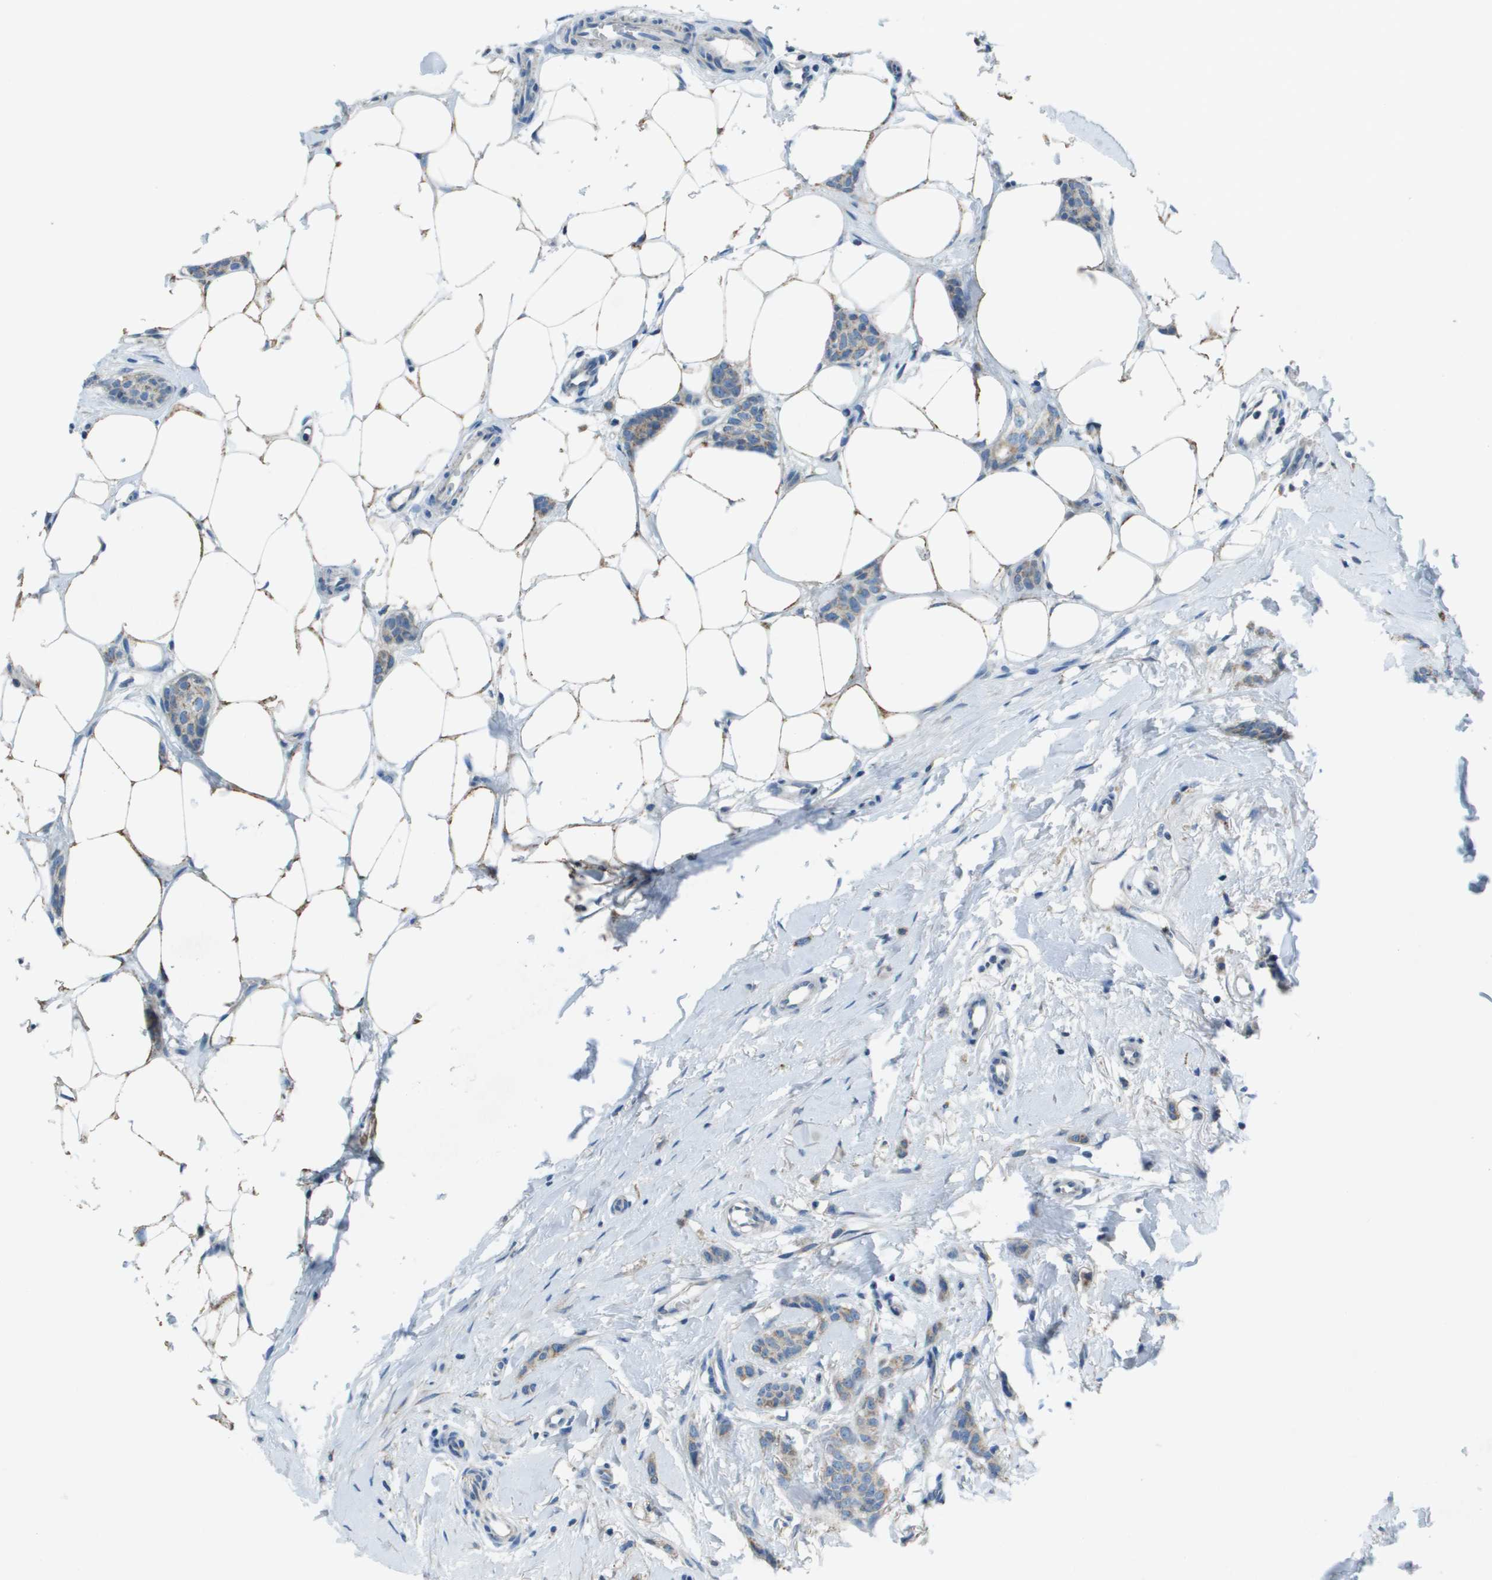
{"staining": {"intensity": "negative", "quantity": "none", "location": "none"}, "tissue": "breast cancer", "cell_type": "Tumor cells", "image_type": "cancer", "snomed": [{"axis": "morphology", "description": "Lobular carcinoma"}, {"axis": "topography", "description": "Skin"}, {"axis": "topography", "description": "Breast"}], "caption": "An IHC photomicrograph of breast cancer (lobular carcinoma) is shown. There is no staining in tumor cells of breast cancer (lobular carcinoma).", "gene": "SDC1", "patient": {"sex": "female", "age": 46}}